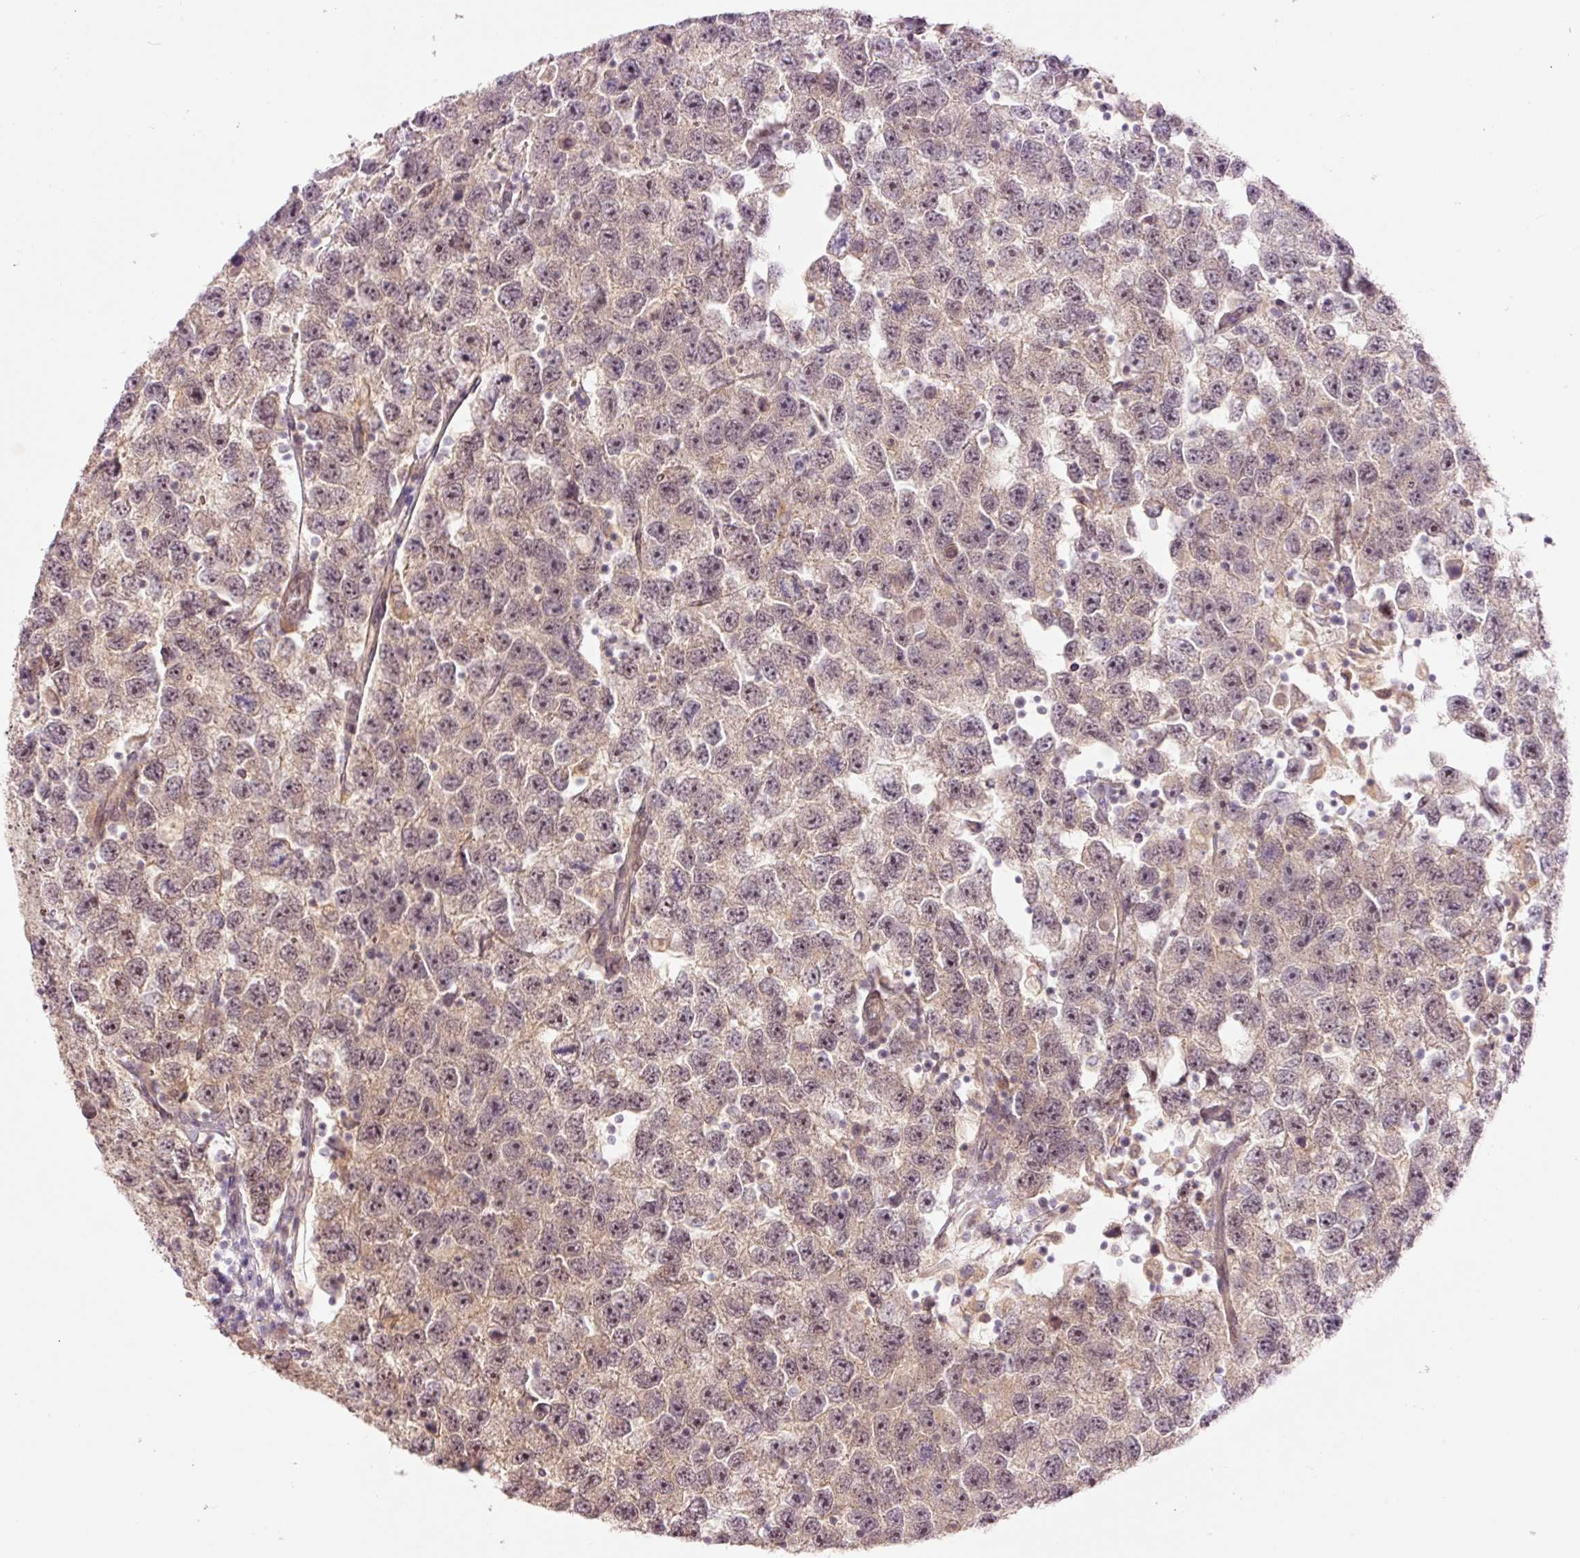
{"staining": {"intensity": "weak", "quantity": ">75%", "location": "cytoplasmic/membranous,nuclear"}, "tissue": "testis cancer", "cell_type": "Tumor cells", "image_type": "cancer", "snomed": [{"axis": "morphology", "description": "Seminoma, NOS"}, {"axis": "topography", "description": "Testis"}], "caption": "Brown immunohistochemical staining in human testis cancer (seminoma) demonstrates weak cytoplasmic/membranous and nuclear staining in about >75% of tumor cells.", "gene": "SLC29A3", "patient": {"sex": "male", "age": 26}}